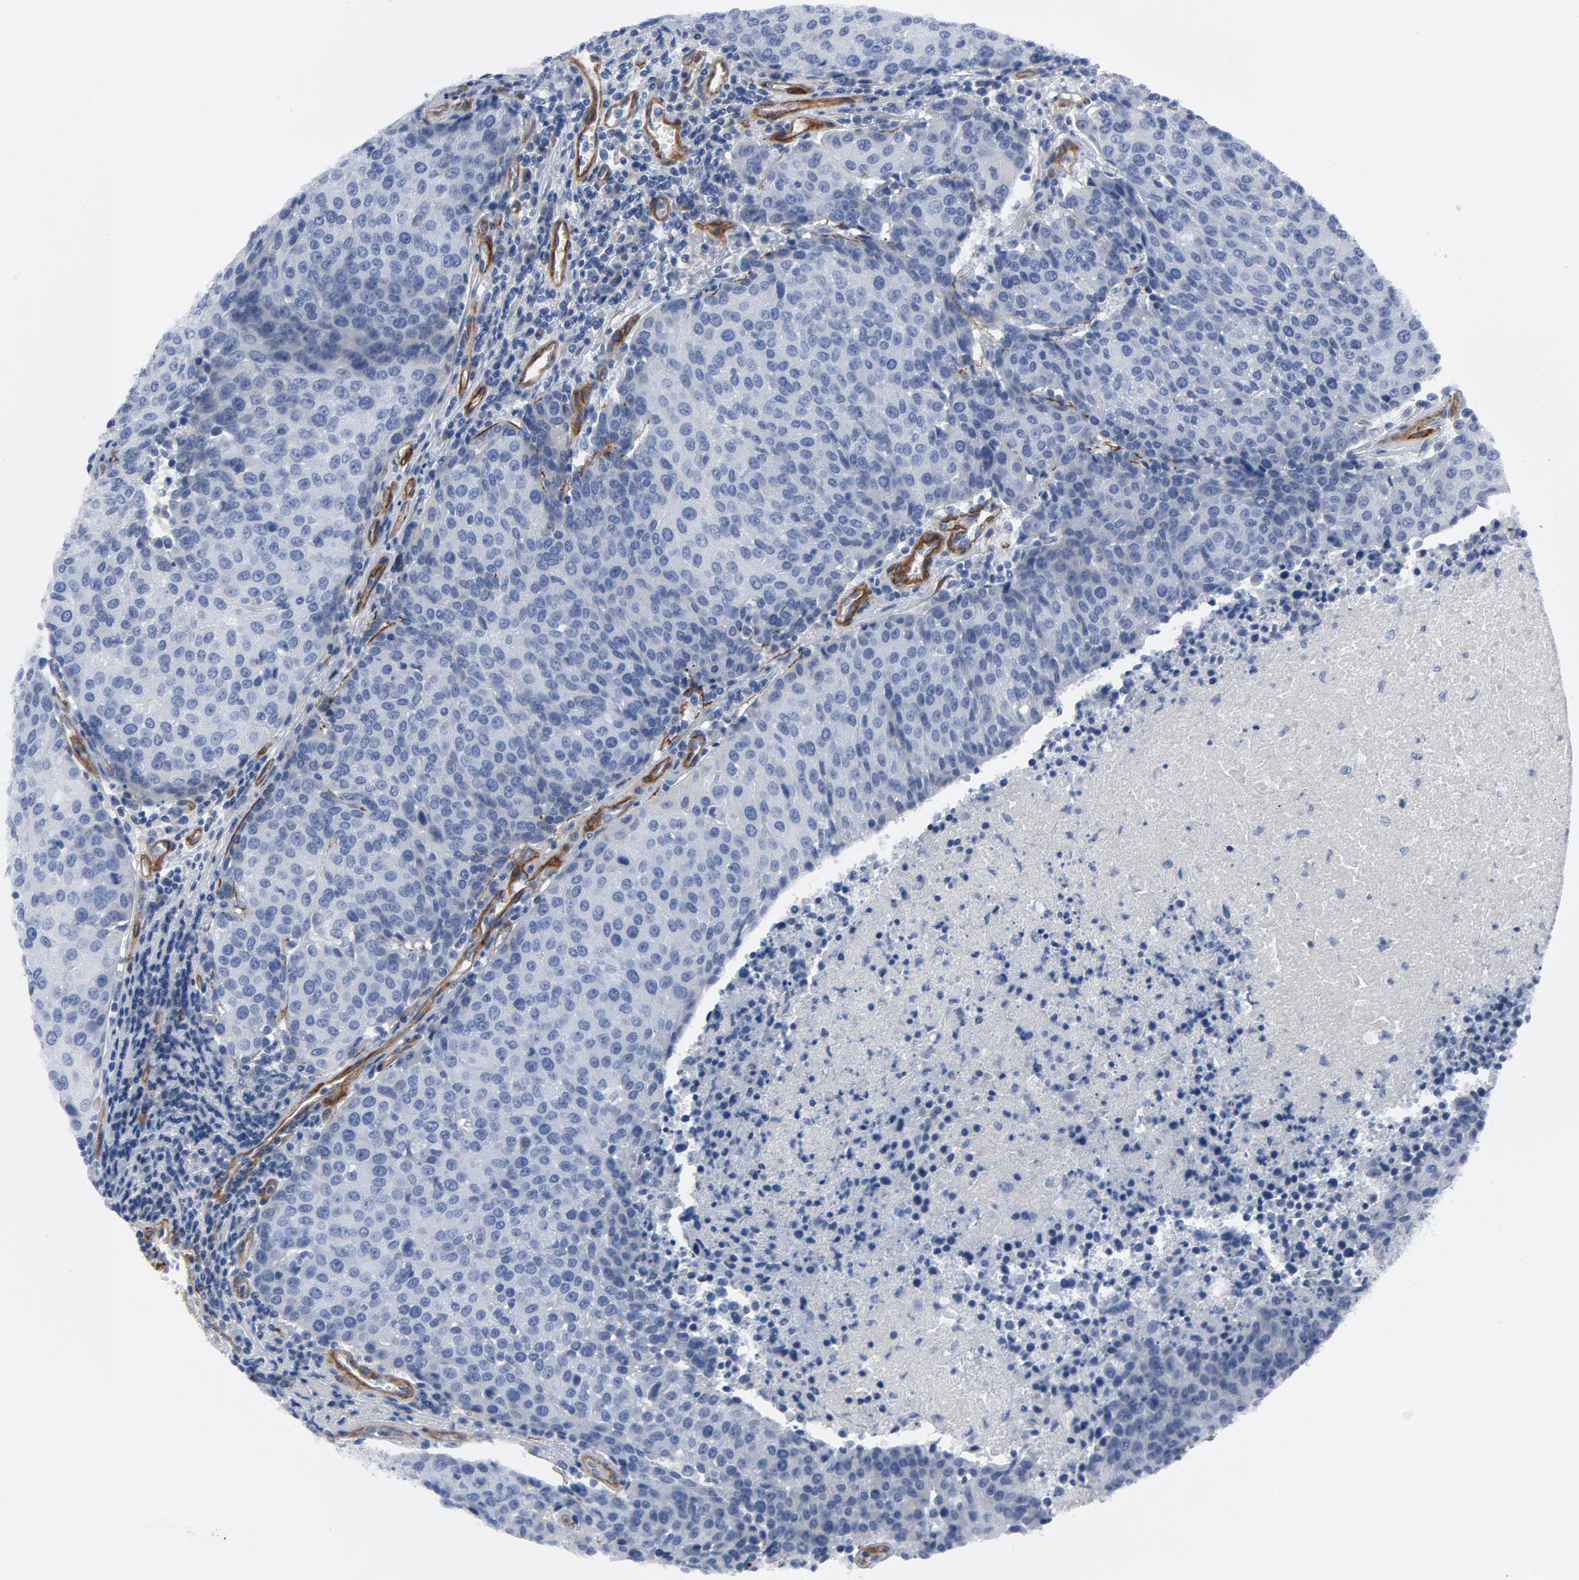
{"staining": {"intensity": "negative", "quantity": "none", "location": "none"}, "tissue": "urothelial cancer", "cell_type": "Tumor cells", "image_type": "cancer", "snomed": [{"axis": "morphology", "description": "Urothelial carcinoma, High grade"}, {"axis": "topography", "description": "Urinary bladder"}], "caption": "The photomicrograph reveals no significant positivity in tumor cells of urothelial cancer.", "gene": "LAMC1", "patient": {"sex": "female", "age": 85}}